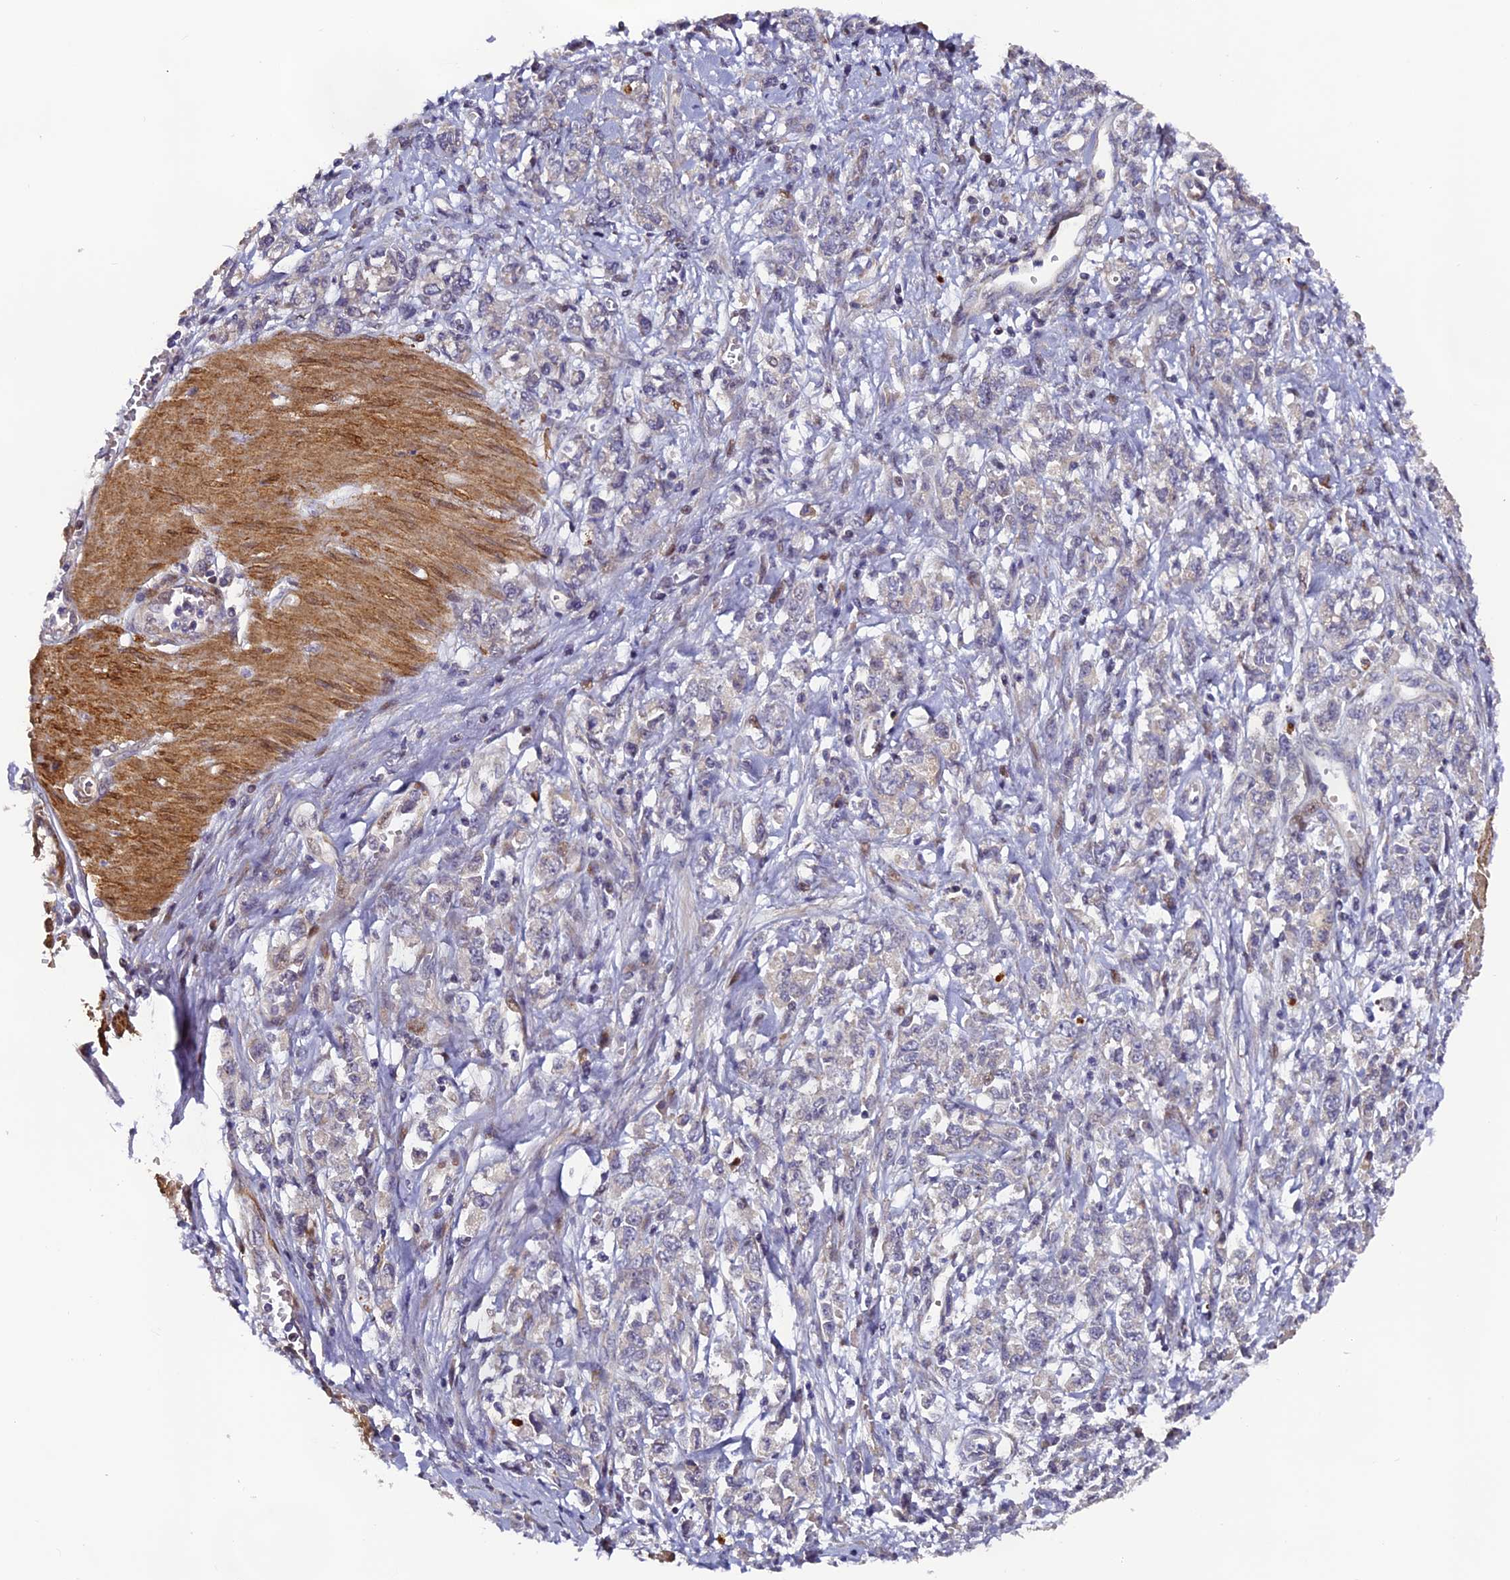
{"staining": {"intensity": "negative", "quantity": "none", "location": "none"}, "tissue": "stomach cancer", "cell_type": "Tumor cells", "image_type": "cancer", "snomed": [{"axis": "morphology", "description": "Adenocarcinoma, NOS"}, {"axis": "topography", "description": "Stomach"}], "caption": "A micrograph of human stomach cancer (adenocarcinoma) is negative for staining in tumor cells.", "gene": "RAB28", "patient": {"sex": "female", "age": 76}}